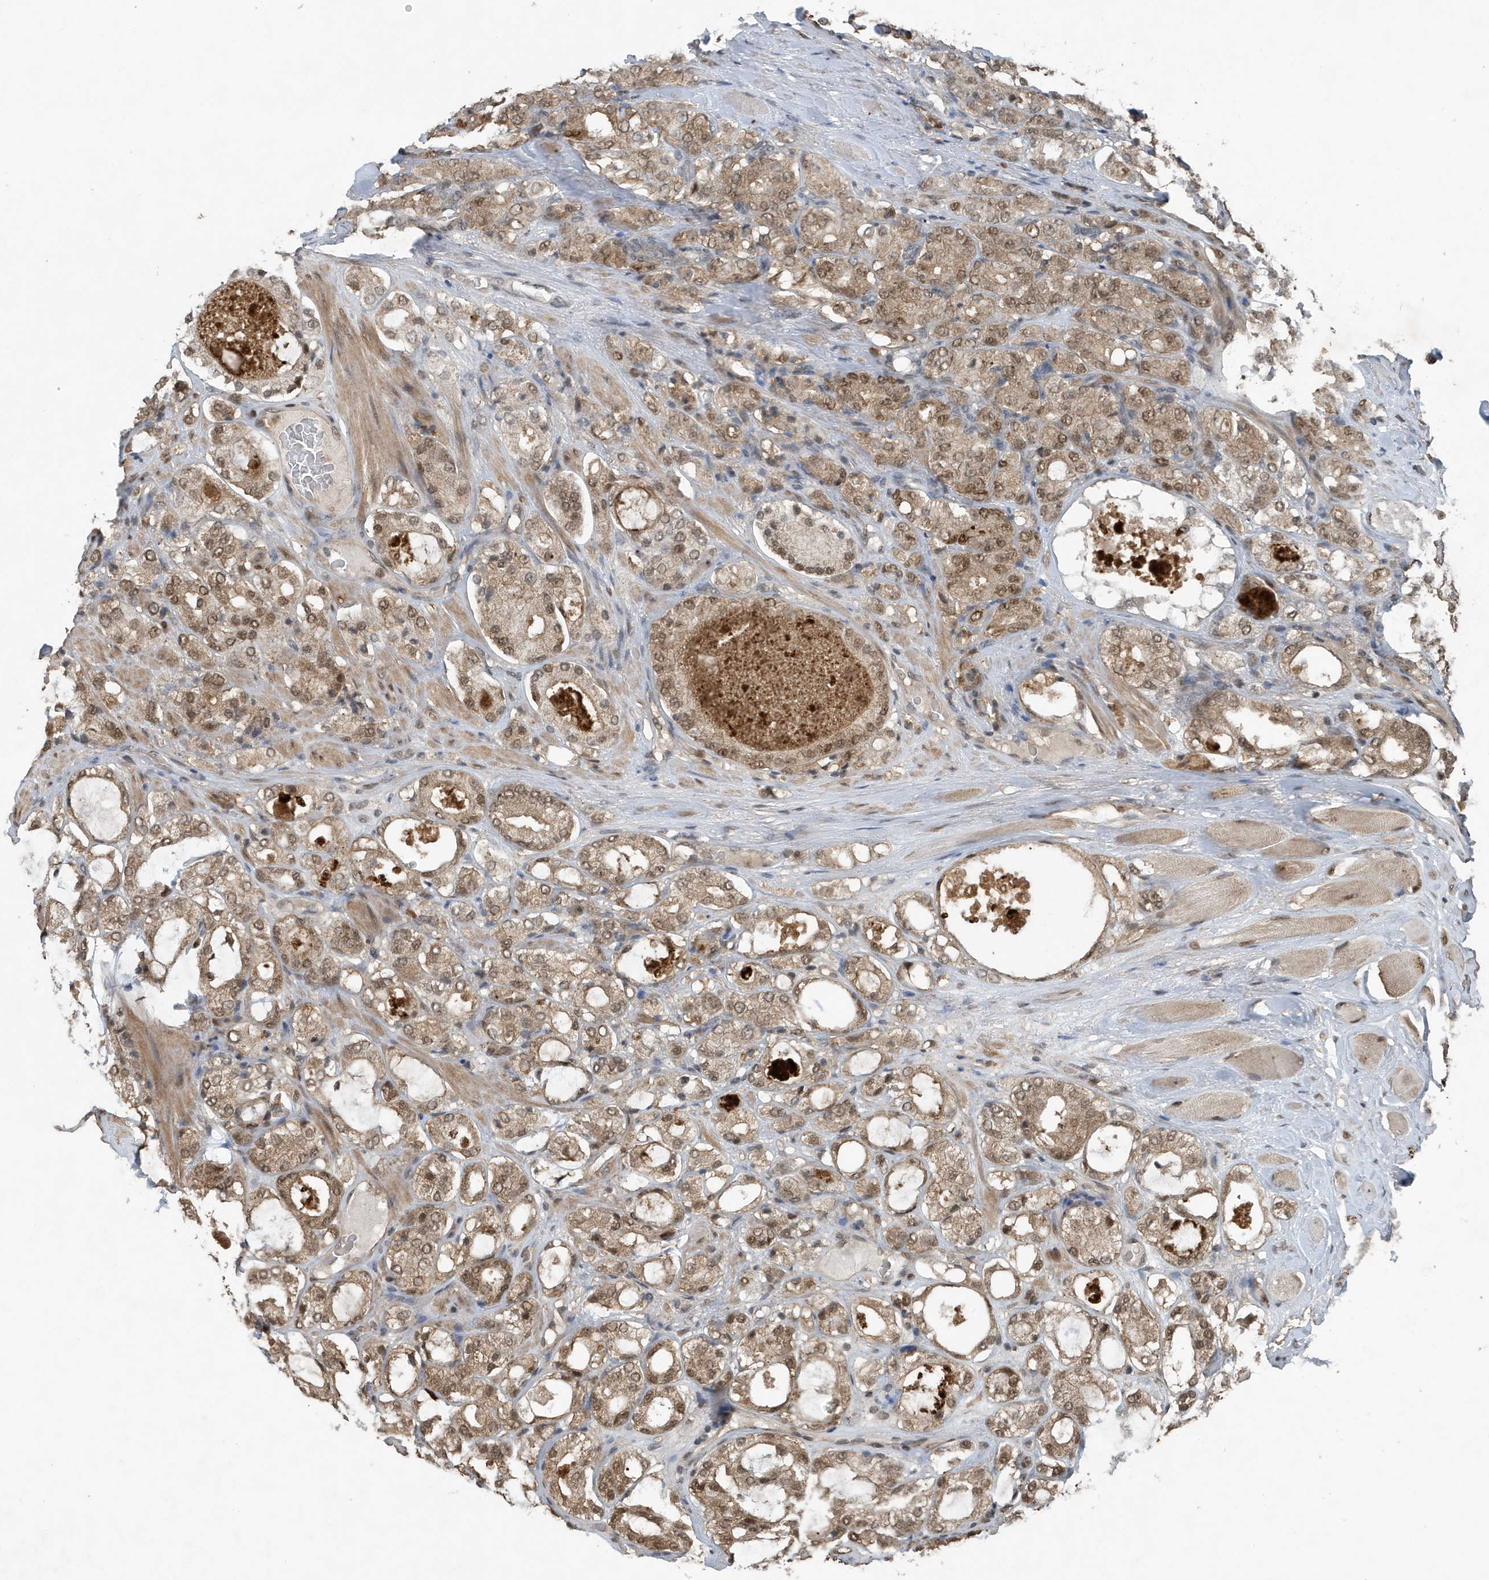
{"staining": {"intensity": "moderate", "quantity": ">75%", "location": "cytoplasmic/membranous,nuclear"}, "tissue": "prostate cancer", "cell_type": "Tumor cells", "image_type": "cancer", "snomed": [{"axis": "morphology", "description": "Adenocarcinoma, High grade"}, {"axis": "topography", "description": "Prostate"}], "caption": "The immunohistochemical stain shows moderate cytoplasmic/membranous and nuclear expression in tumor cells of prostate cancer (high-grade adenocarcinoma) tissue.", "gene": "HSPA1A", "patient": {"sex": "male", "age": 65}}